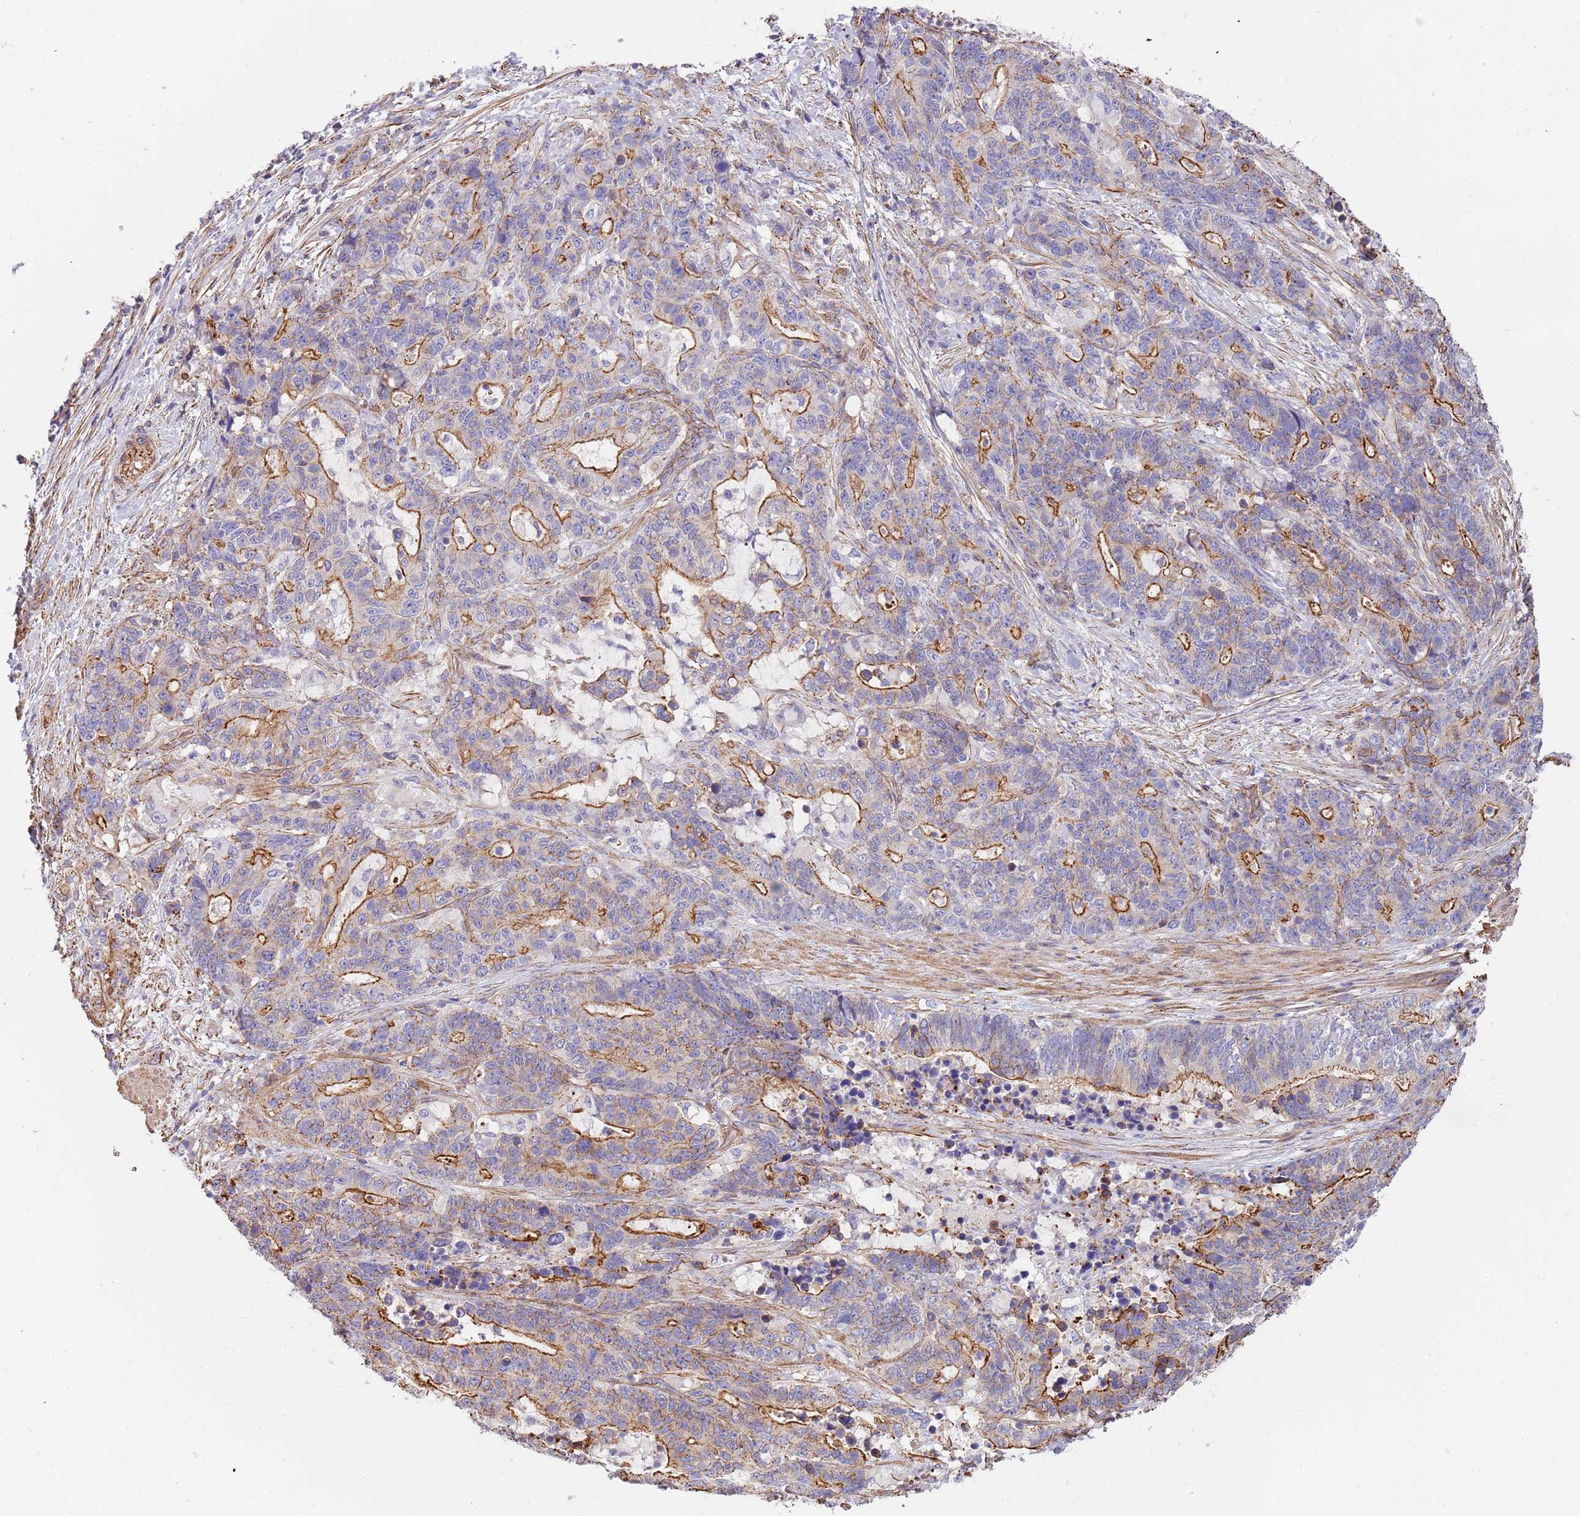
{"staining": {"intensity": "moderate", "quantity": "25%-75%", "location": "cytoplasmic/membranous"}, "tissue": "stomach cancer", "cell_type": "Tumor cells", "image_type": "cancer", "snomed": [{"axis": "morphology", "description": "Normal tissue, NOS"}, {"axis": "morphology", "description": "Adenocarcinoma, NOS"}, {"axis": "topography", "description": "Stomach"}], "caption": "Stomach cancer stained with immunohistochemistry shows moderate cytoplasmic/membranous positivity in approximately 25%-75% of tumor cells.", "gene": "GFRAL", "patient": {"sex": "female", "age": 64}}